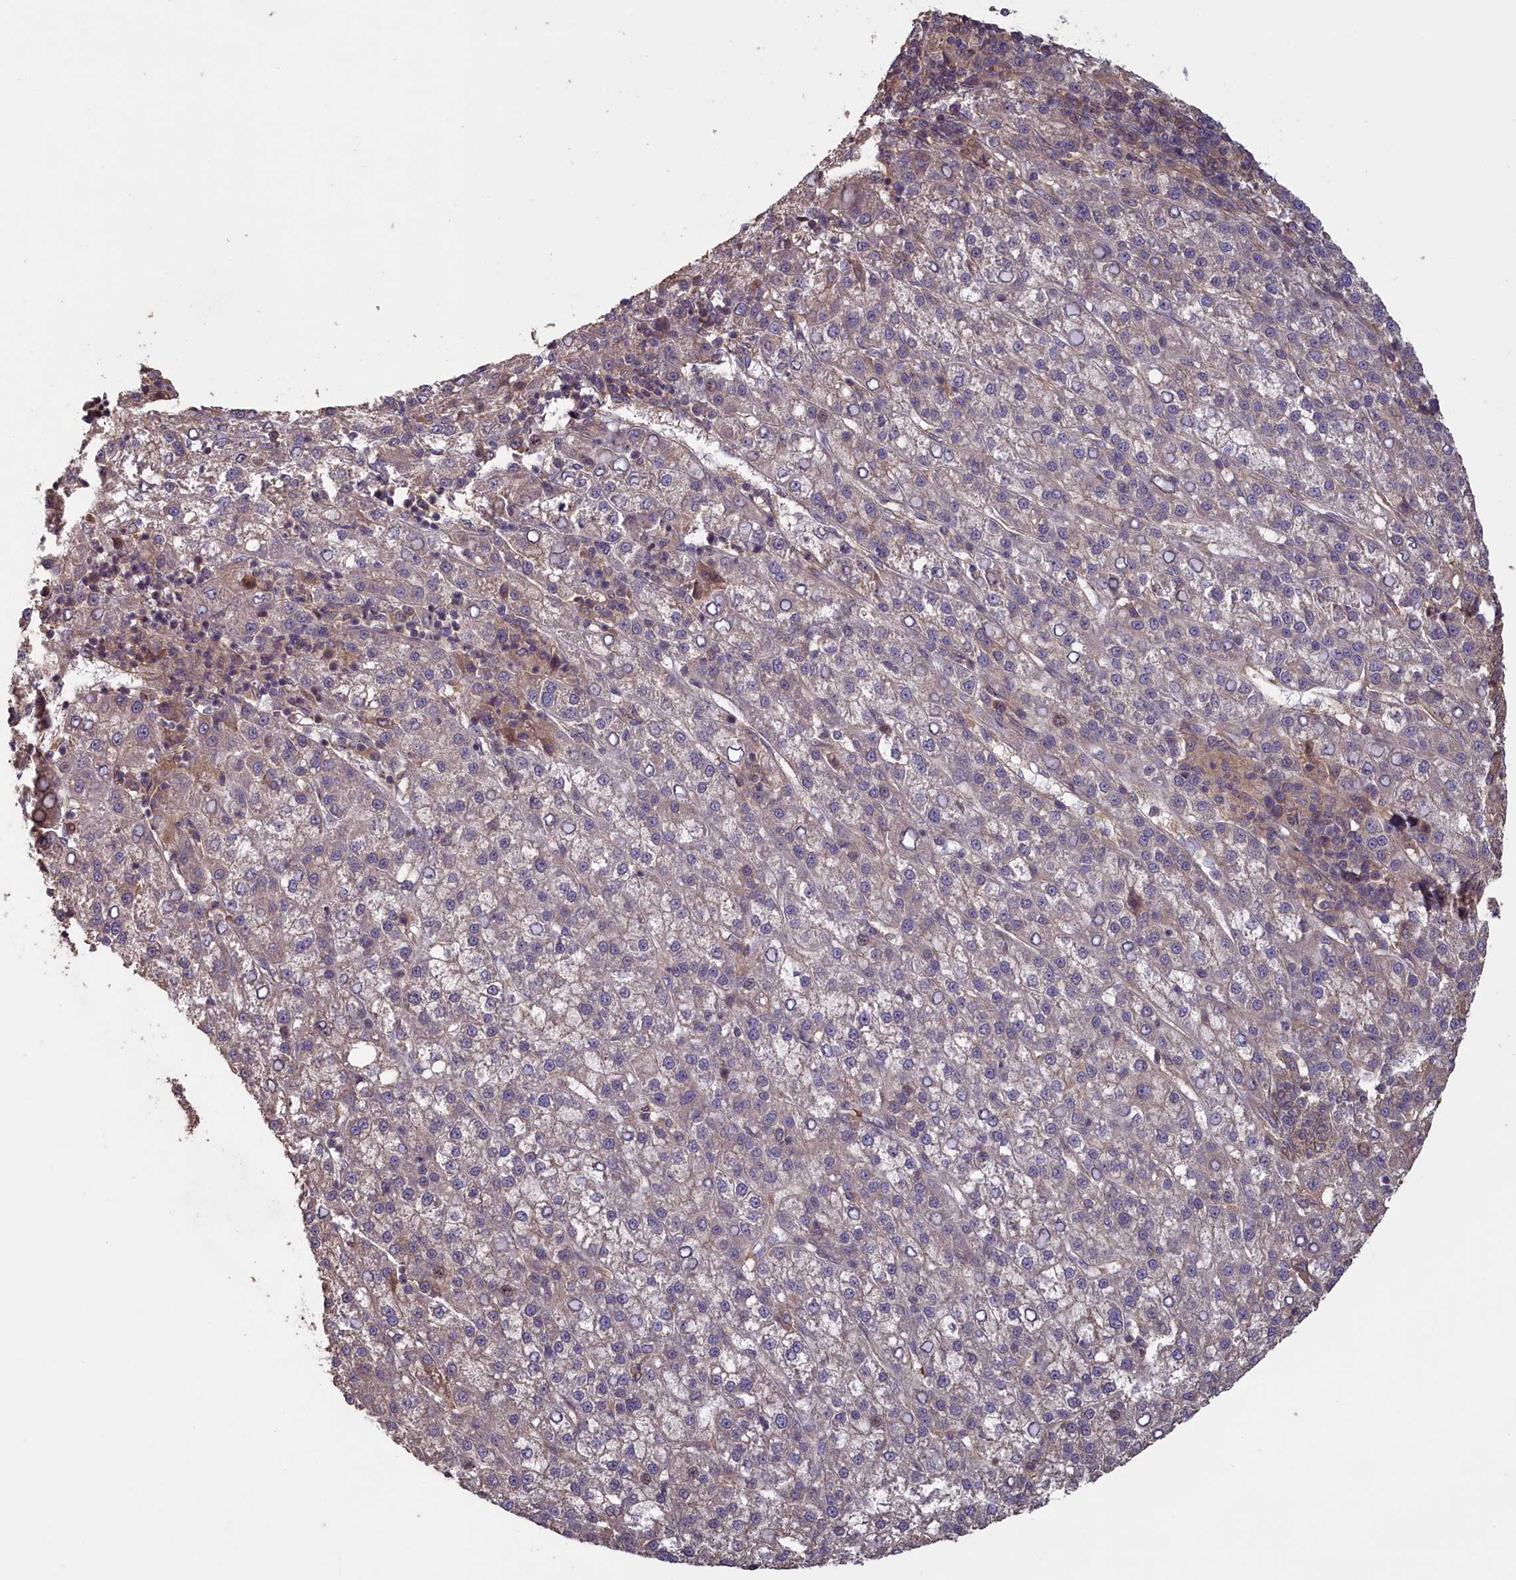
{"staining": {"intensity": "moderate", "quantity": "25%-75%", "location": "cytoplasmic/membranous"}, "tissue": "liver cancer", "cell_type": "Tumor cells", "image_type": "cancer", "snomed": [{"axis": "morphology", "description": "Carcinoma, Hepatocellular, NOS"}, {"axis": "topography", "description": "Liver"}], "caption": "An image of human liver cancer (hepatocellular carcinoma) stained for a protein exhibits moderate cytoplasmic/membranous brown staining in tumor cells.", "gene": "CIAO2B", "patient": {"sex": "female", "age": 58}}